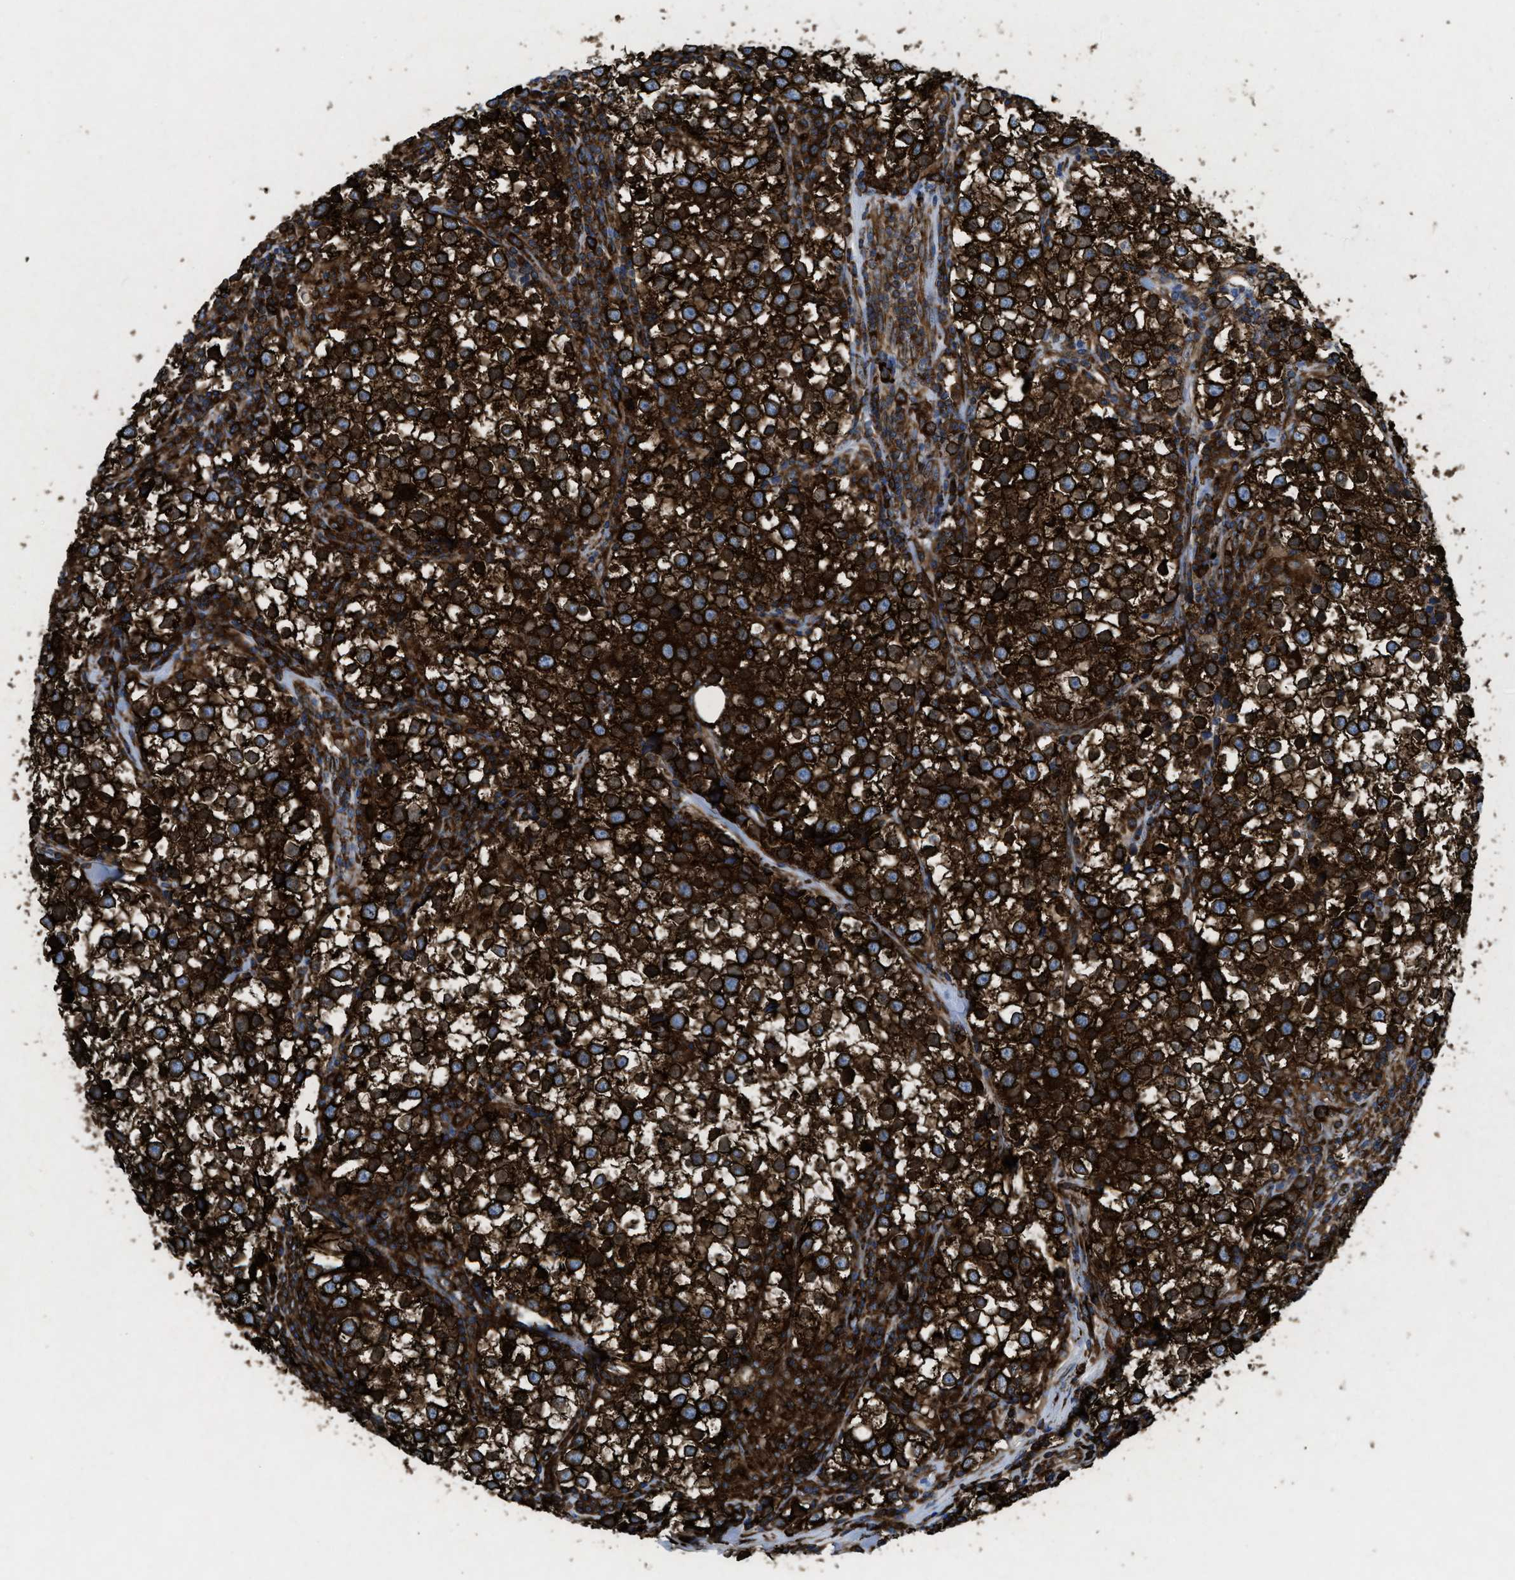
{"staining": {"intensity": "strong", "quantity": ">75%", "location": "cytoplasmic/membranous"}, "tissue": "testis cancer", "cell_type": "Tumor cells", "image_type": "cancer", "snomed": [{"axis": "morphology", "description": "Seminoma, NOS"}, {"axis": "morphology", "description": "Carcinoma, Embryonal, NOS"}, {"axis": "topography", "description": "Testis"}], "caption": "Testis cancer (seminoma) was stained to show a protein in brown. There is high levels of strong cytoplasmic/membranous staining in about >75% of tumor cells. The staining is performed using DAB brown chromogen to label protein expression. The nuclei are counter-stained blue using hematoxylin.", "gene": "CAPRIN1", "patient": {"sex": "male", "age": 36}}